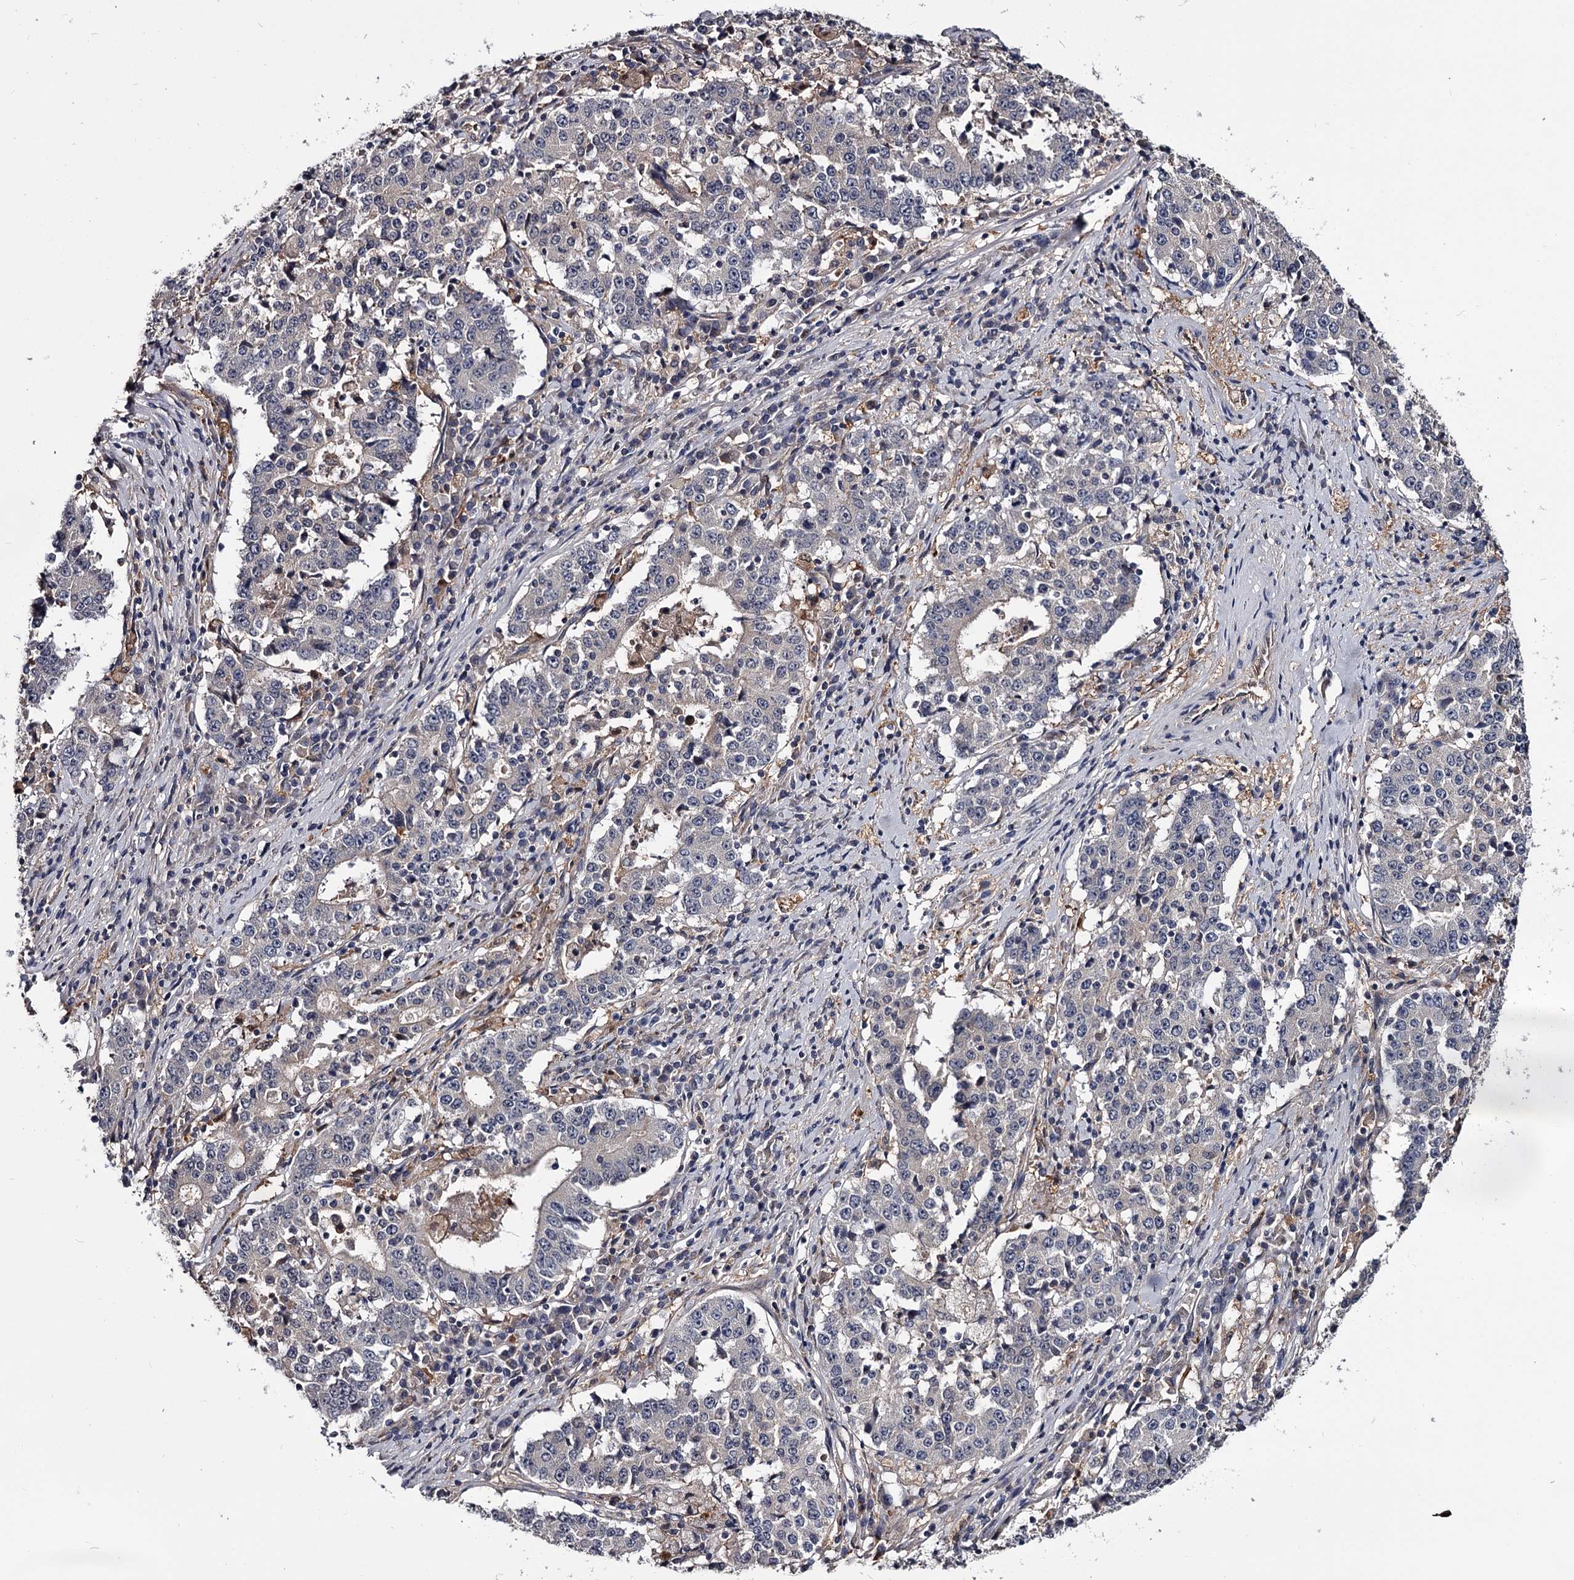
{"staining": {"intensity": "negative", "quantity": "none", "location": "none"}, "tissue": "stomach cancer", "cell_type": "Tumor cells", "image_type": "cancer", "snomed": [{"axis": "morphology", "description": "Adenocarcinoma, NOS"}, {"axis": "topography", "description": "Stomach"}], "caption": "High power microscopy micrograph of an immunohistochemistry image of stomach adenocarcinoma, revealing no significant expression in tumor cells.", "gene": "GSTO1", "patient": {"sex": "male", "age": 59}}